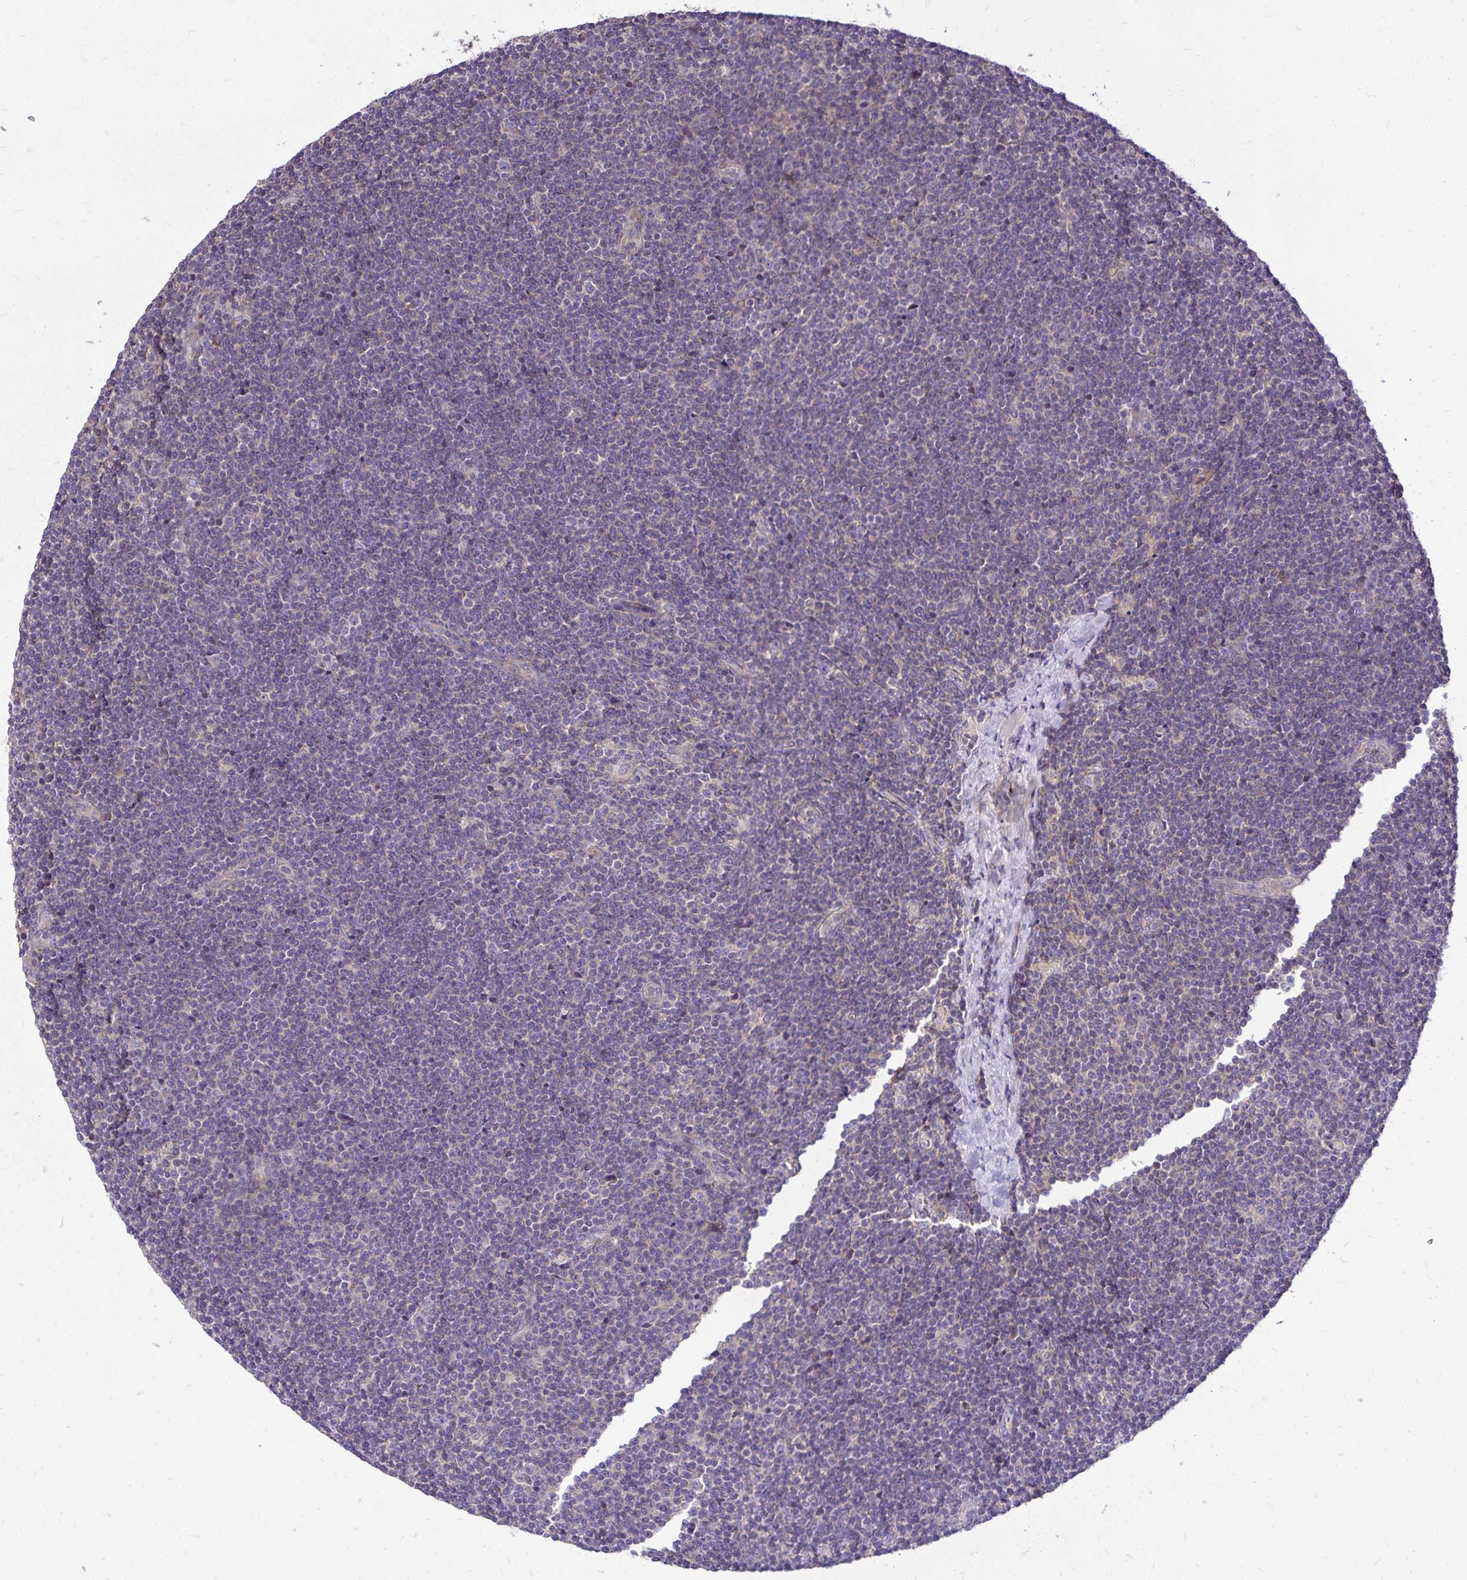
{"staining": {"intensity": "negative", "quantity": "none", "location": "none"}, "tissue": "lymphoma", "cell_type": "Tumor cells", "image_type": "cancer", "snomed": [{"axis": "morphology", "description": "Malignant lymphoma, non-Hodgkin's type, Low grade"}, {"axis": "topography", "description": "Lymph node"}], "caption": "High magnification brightfield microscopy of malignant lymphoma, non-Hodgkin's type (low-grade) stained with DAB (brown) and counterstained with hematoxylin (blue): tumor cells show no significant staining.", "gene": "FMR1", "patient": {"sex": "male", "age": 48}}